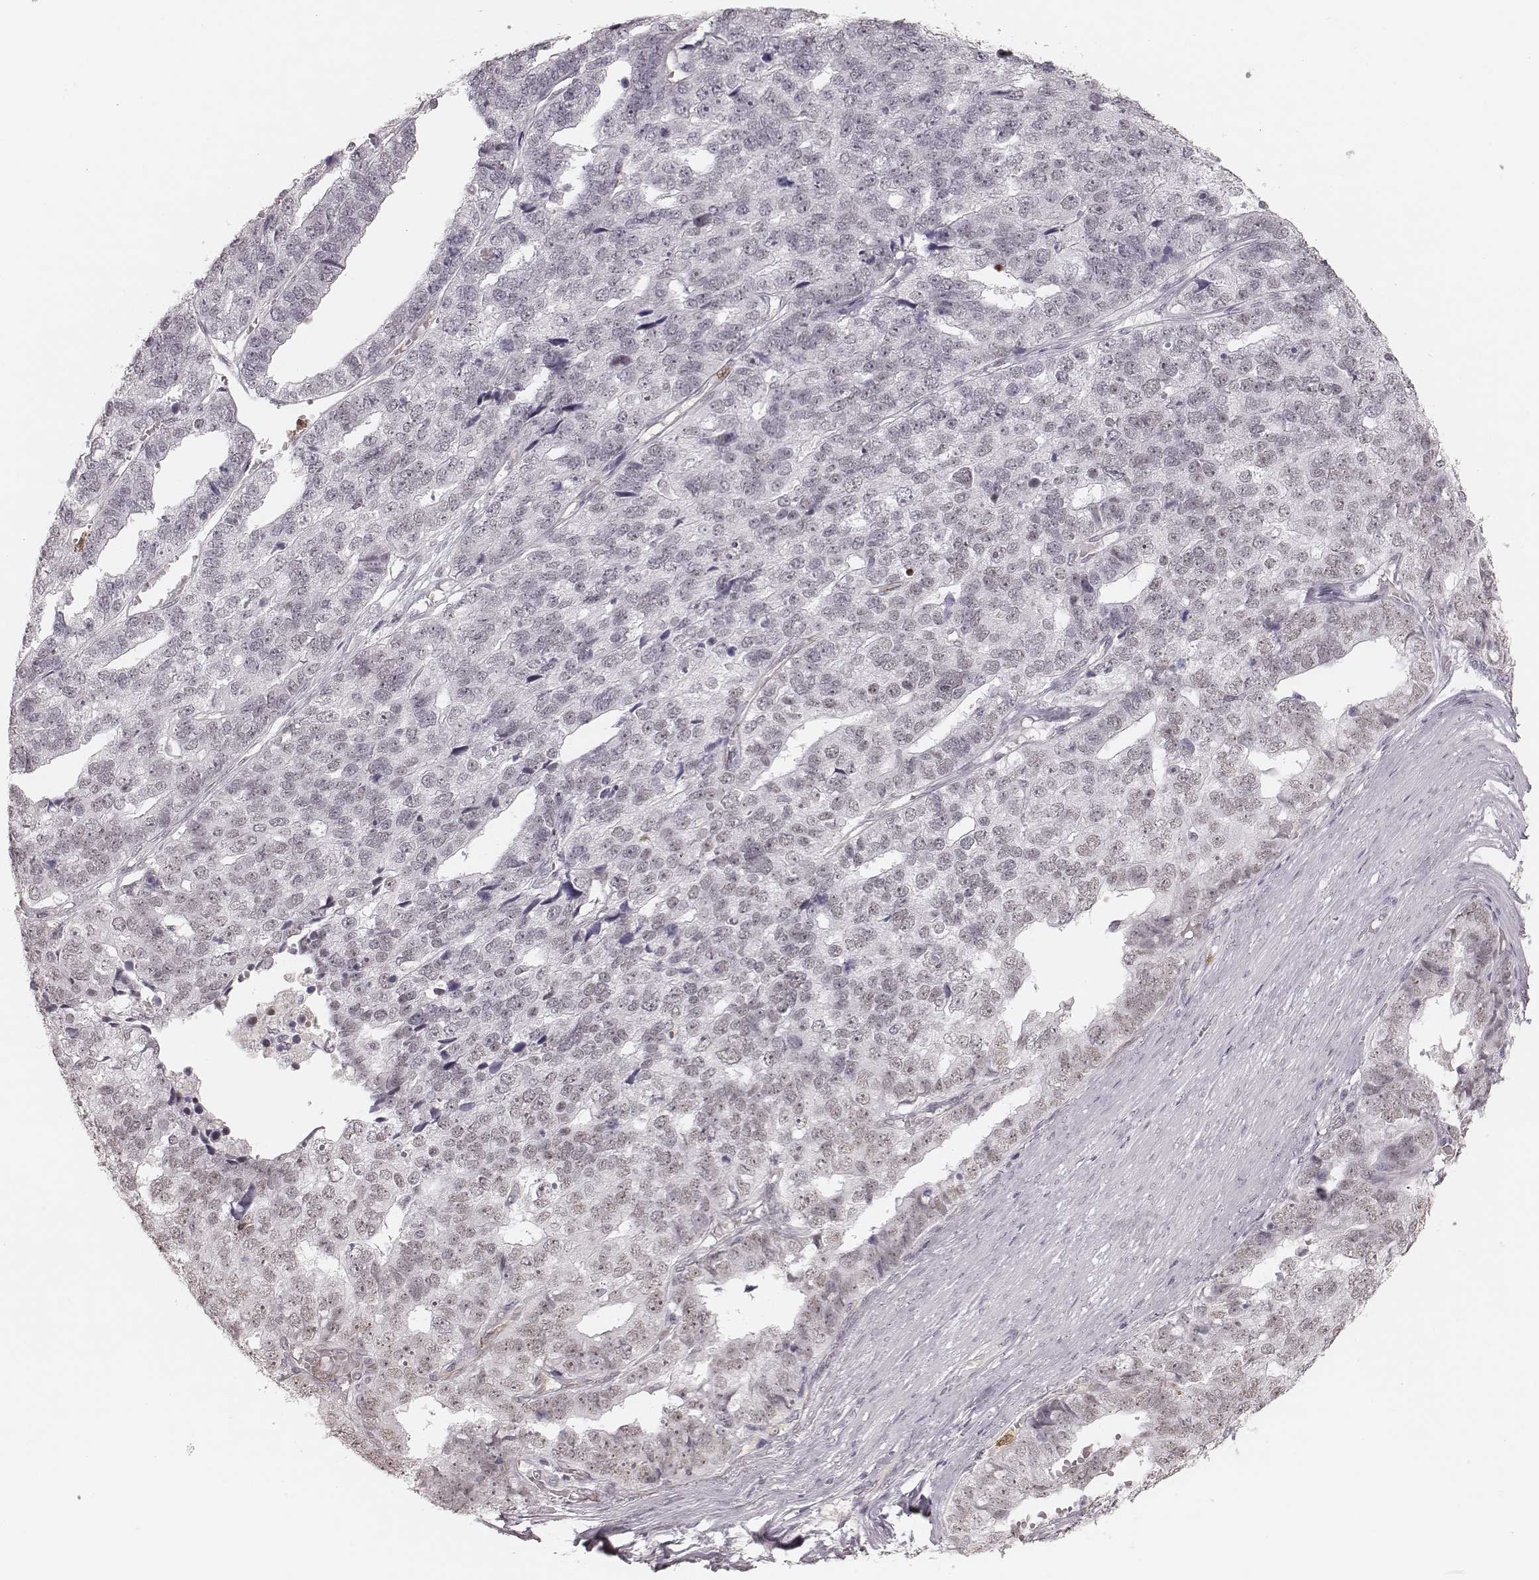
{"staining": {"intensity": "weak", "quantity": "25%-75%", "location": "nuclear"}, "tissue": "stomach cancer", "cell_type": "Tumor cells", "image_type": "cancer", "snomed": [{"axis": "morphology", "description": "Adenocarcinoma, NOS"}, {"axis": "topography", "description": "Stomach"}], "caption": "The image displays a brown stain indicating the presence of a protein in the nuclear of tumor cells in stomach adenocarcinoma.", "gene": "KITLG", "patient": {"sex": "male", "age": 69}}